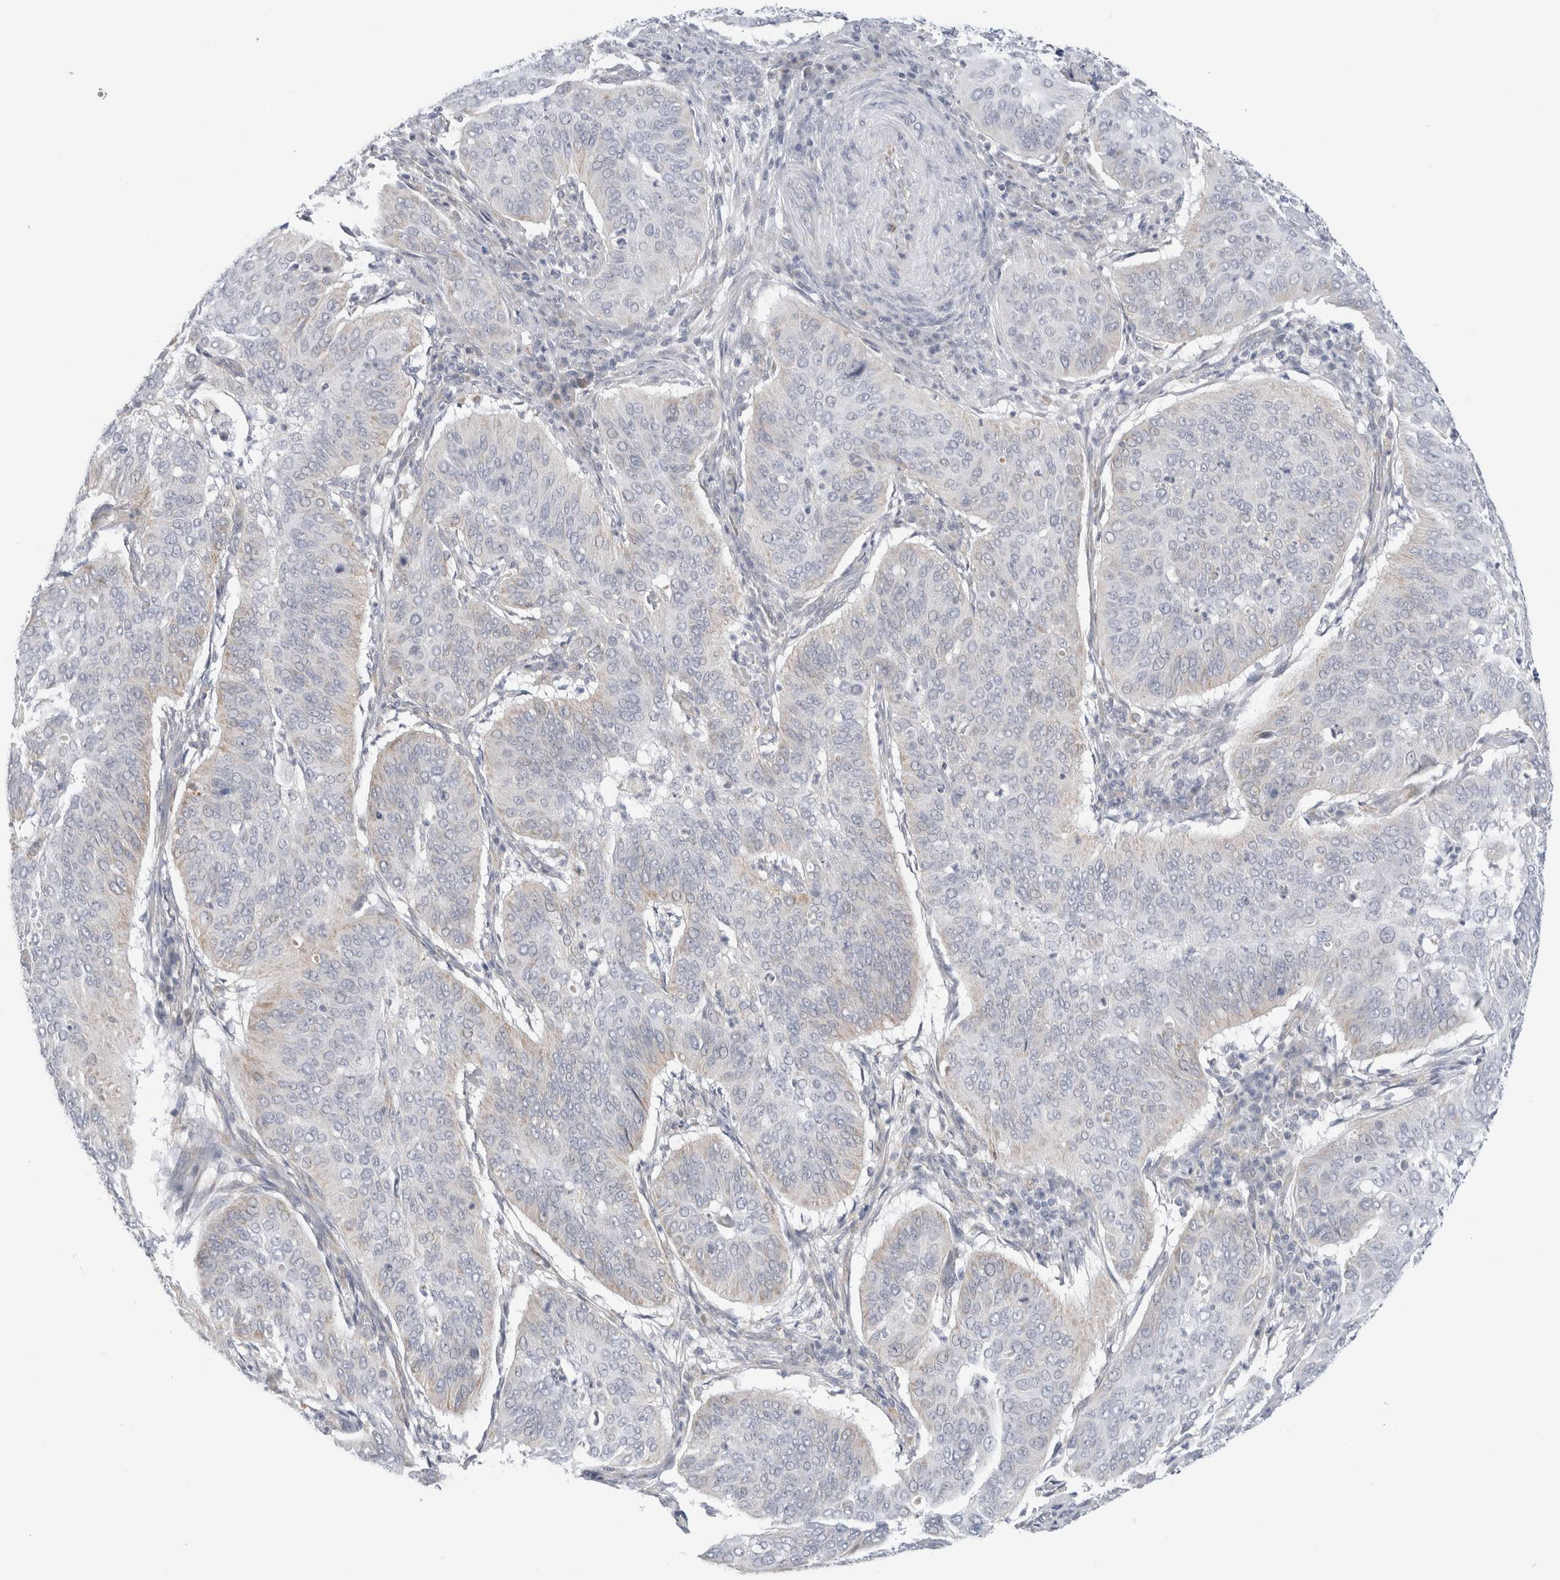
{"staining": {"intensity": "weak", "quantity": "<25%", "location": "cytoplasmic/membranous"}, "tissue": "cervical cancer", "cell_type": "Tumor cells", "image_type": "cancer", "snomed": [{"axis": "morphology", "description": "Normal tissue, NOS"}, {"axis": "morphology", "description": "Squamous cell carcinoma, NOS"}, {"axis": "topography", "description": "Cervix"}], "caption": "This is an IHC photomicrograph of human squamous cell carcinoma (cervical). There is no staining in tumor cells.", "gene": "FAHD1", "patient": {"sex": "female", "age": 39}}